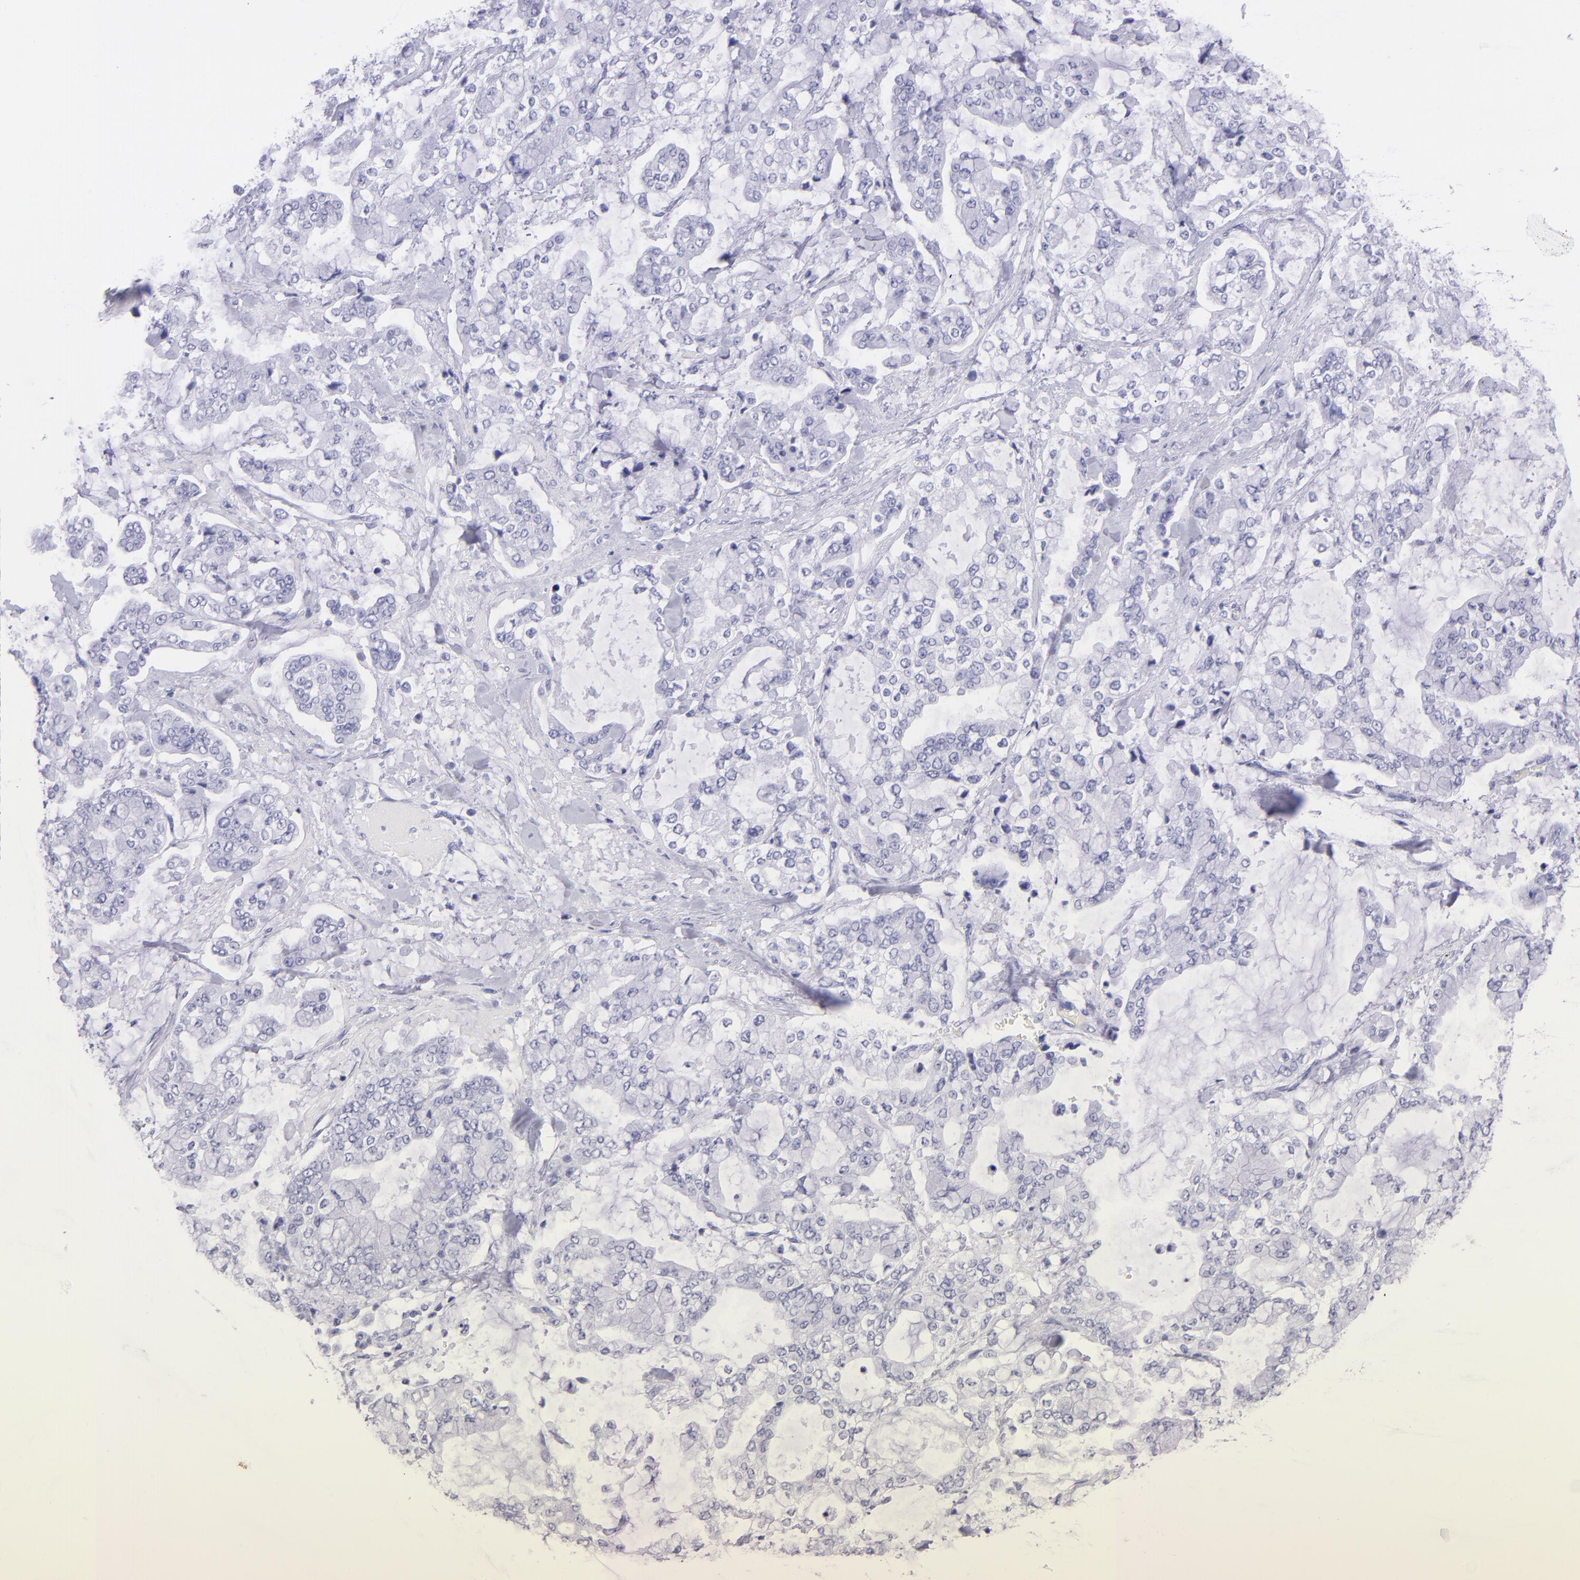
{"staining": {"intensity": "negative", "quantity": "none", "location": "none"}, "tissue": "stomach cancer", "cell_type": "Tumor cells", "image_type": "cancer", "snomed": [{"axis": "morphology", "description": "Normal tissue, NOS"}, {"axis": "morphology", "description": "Adenocarcinoma, NOS"}, {"axis": "topography", "description": "Stomach, upper"}, {"axis": "topography", "description": "Stomach"}], "caption": "This is an immunohistochemistry micrograph of human stomach cancer (adenocarcinoma). There is no positivity in tumor cells.", "gene": "CNP", "patient": {"sex": "male", "age": 76}}